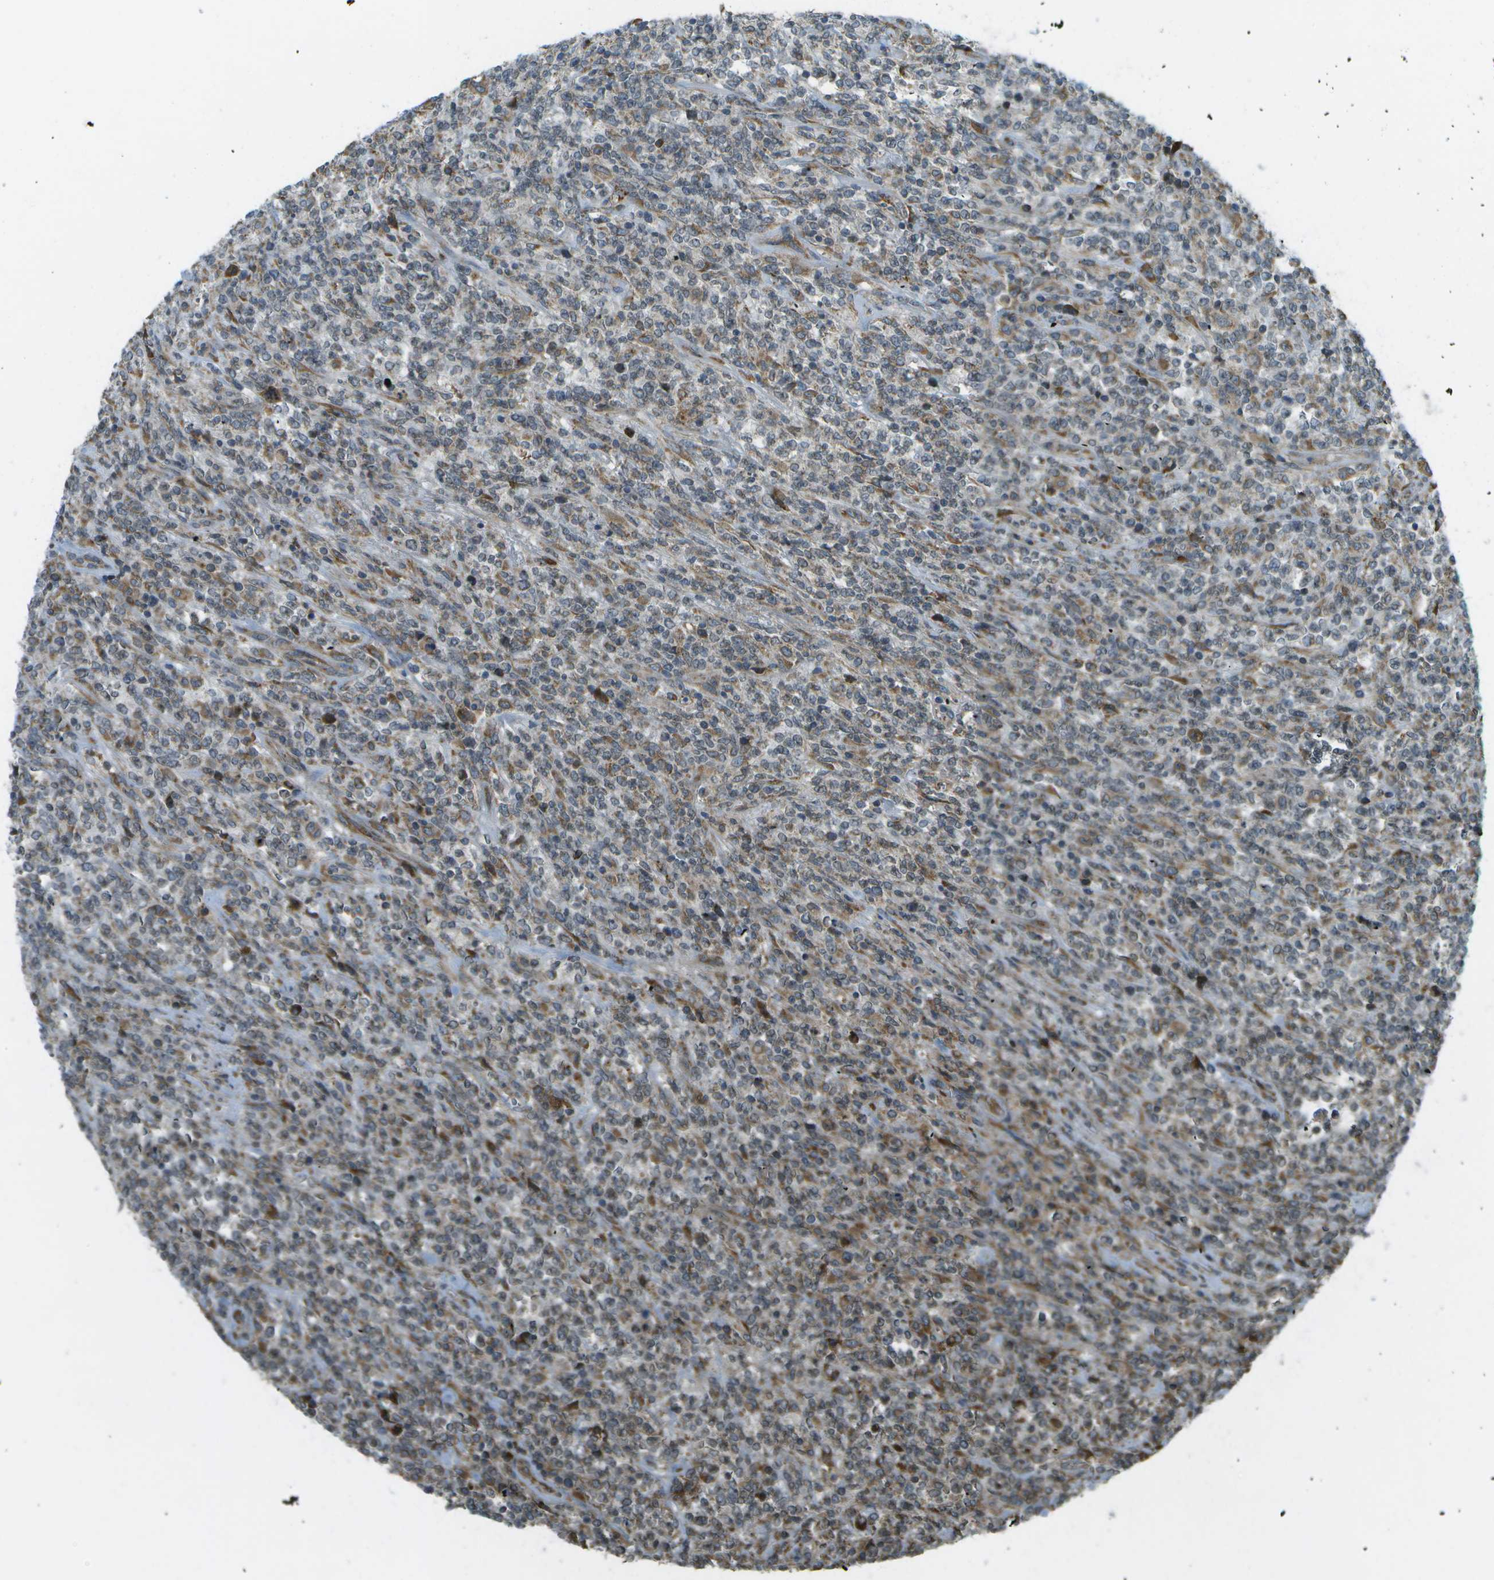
{"staining": {"intensity": "weak", "quantity": "<25%", "location": "cytoplasmic/membranous"}, "tissue": "lymphoma", "cell_type": "Tumor cells", "image_type": "cancer", "snomed": [{"axis": "morphology", "description": "Malignant lymphoma, non-Hodgkin's type, High grade"}, {"axis": "topography", "description": "Soft tissue"}], "caption": "An image of malignant lymphoma, non-Hodgkin's type (high-grade) stained for a protein displays no brown staining in tumor cells.", "gene": "USP30", "patient": {"sex": "male", "age": 18}}